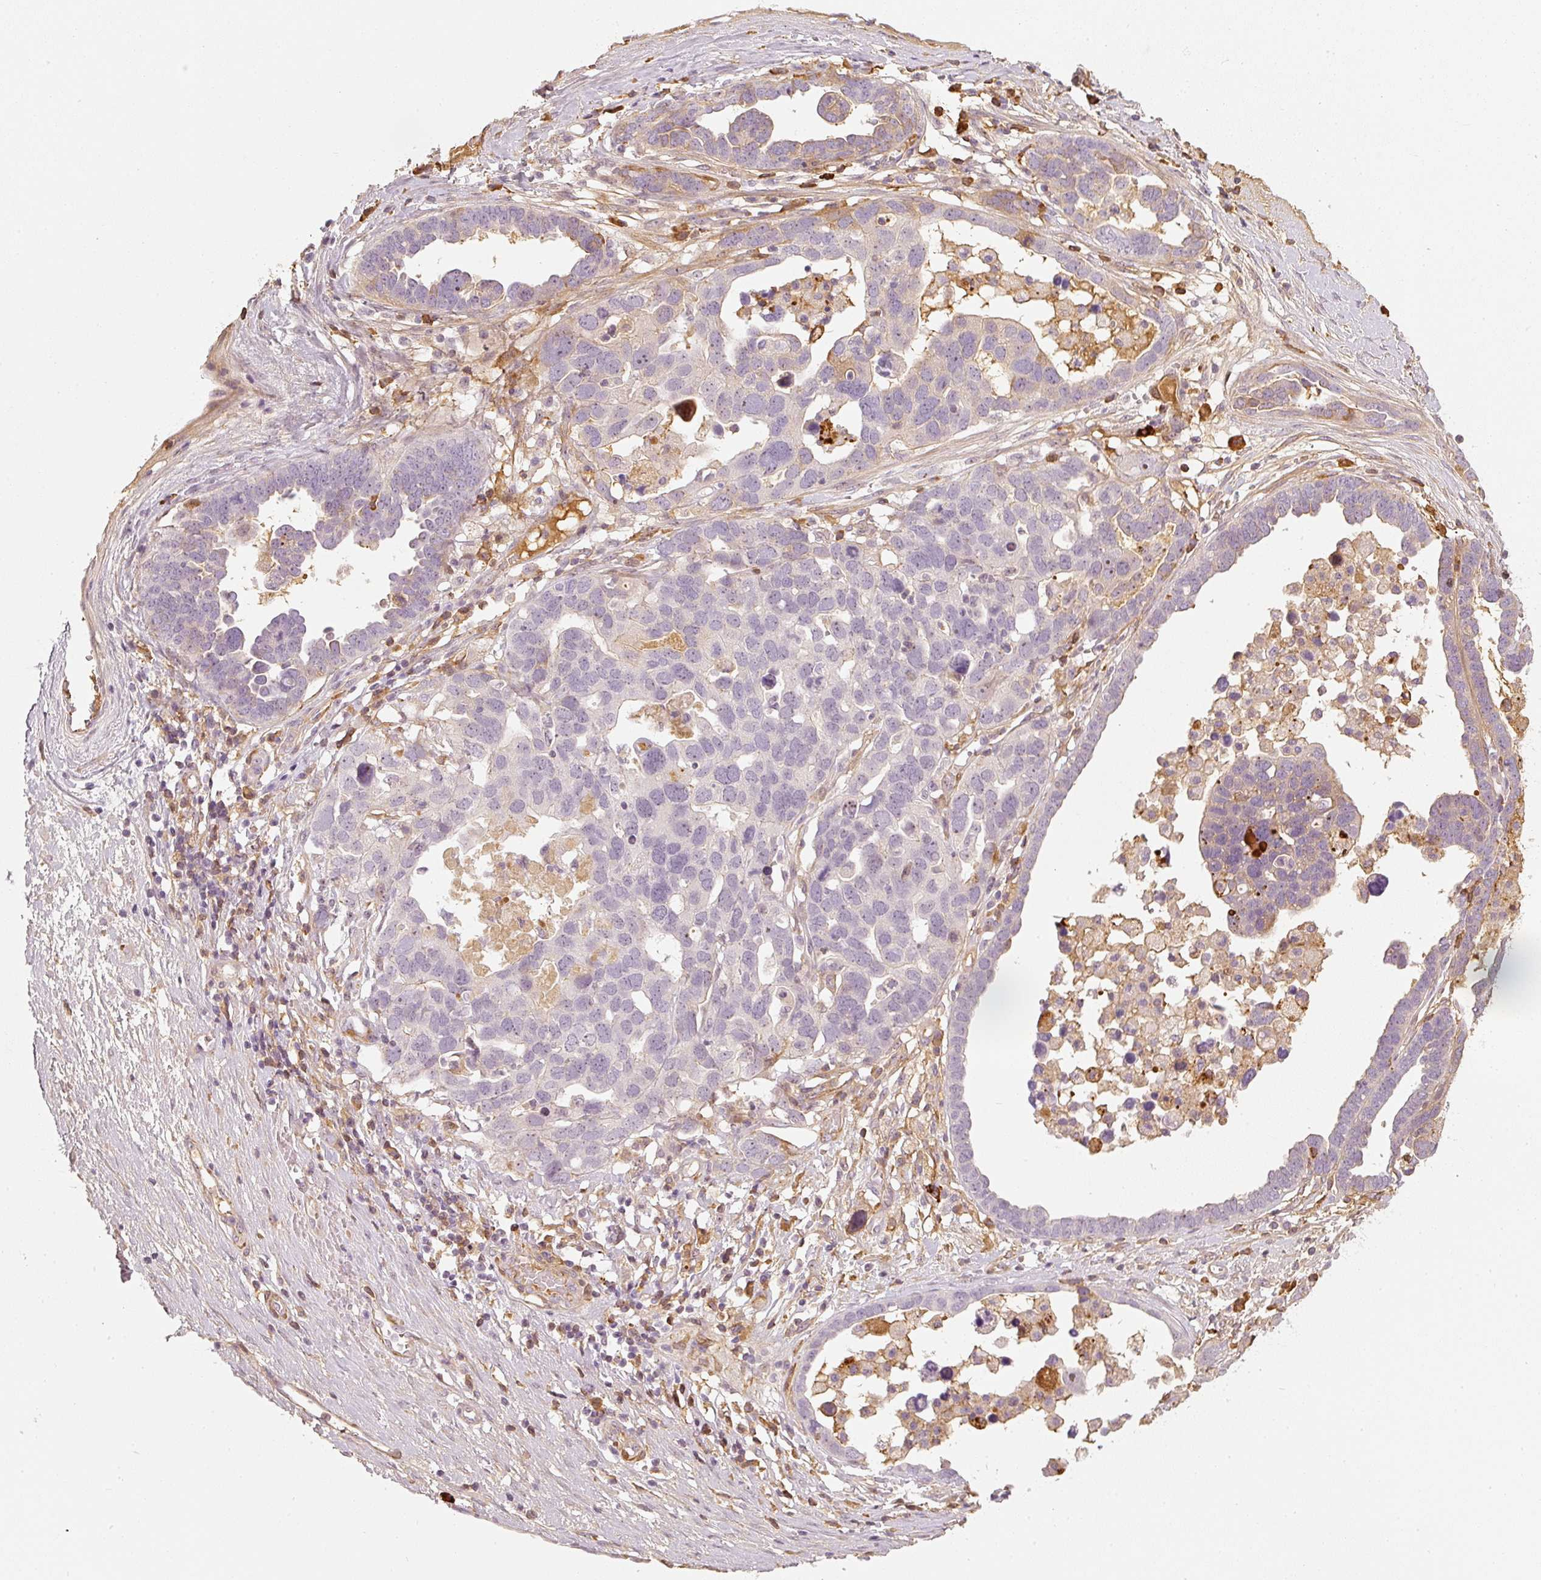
{"staining": {"intensity": "weak", "quantity": "<25%", "location": "cytoplasmic/membranous"}, "tissue": "ovarian cancer", "cell_type": "Tumor cells", "image_type": "cancer", "snomed": [{"axis": "morphology", "description": "Cystadenocarcinoma, serous, NOS"}, {"axis": "topography", "description": "Ovary"}], "caption": "Photomicrograph shows no significant protein staining in tumor cells of ovarian serous cystadenocarcinoma.", "gene": "VCAM1", "patient": {"sex": "female", "age": 54}}